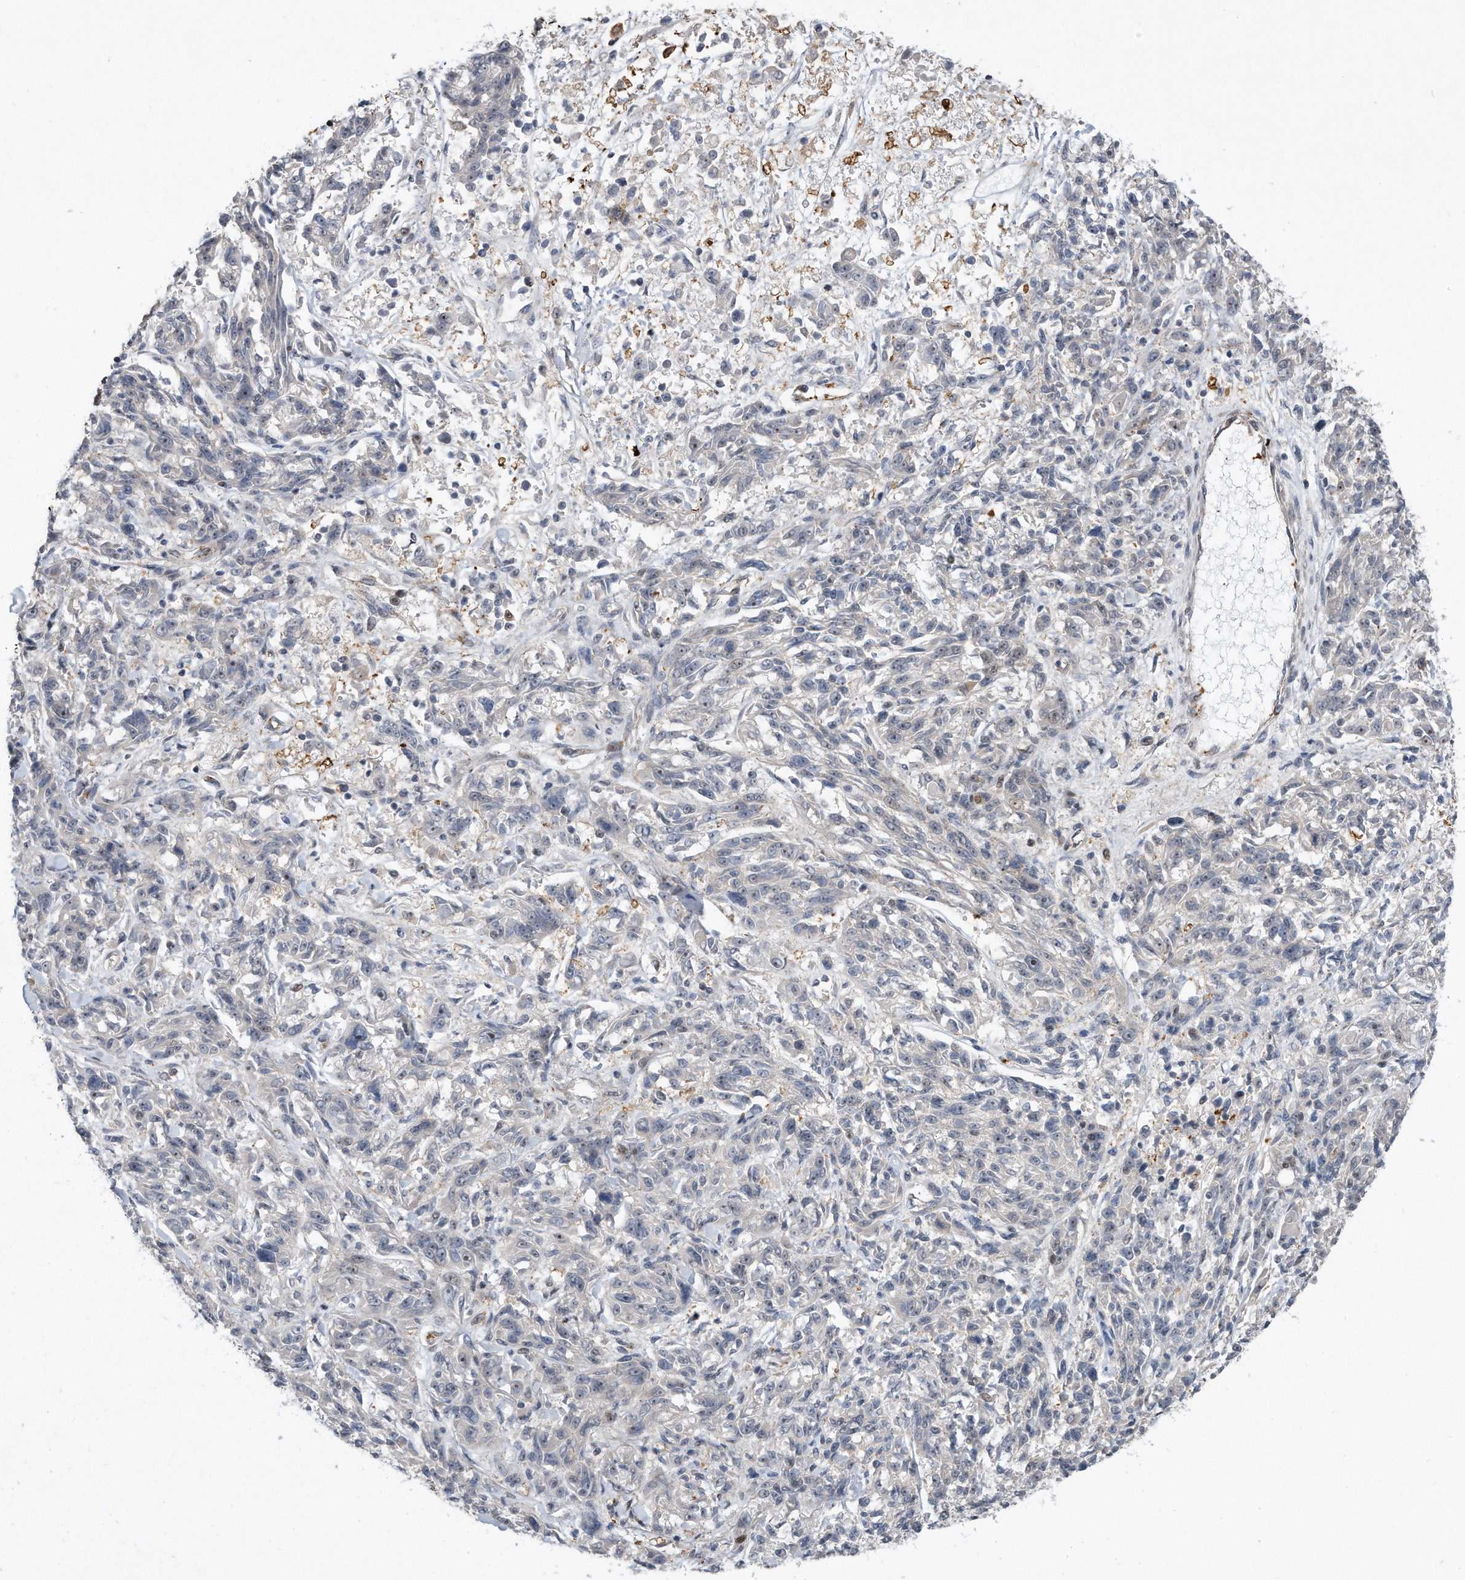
{"staining": {"intensity": "negative", "quantity": "none", "location": "none"}, "tissue": "melanoma", "cell_type": "Tumor cells", "image_type": "cancer", "snomed": [{"axis": "morphology", "description": "Malignant melanoma, NOS"}, {"axis": "topography", "description": "Skin"}], "caption": "DAB immunohistochemical staining of malignant melanoma reveals no significant expression in tumor cells.", "gene": "PGBD2", "patient": {"sex": "male", "age": 53}}